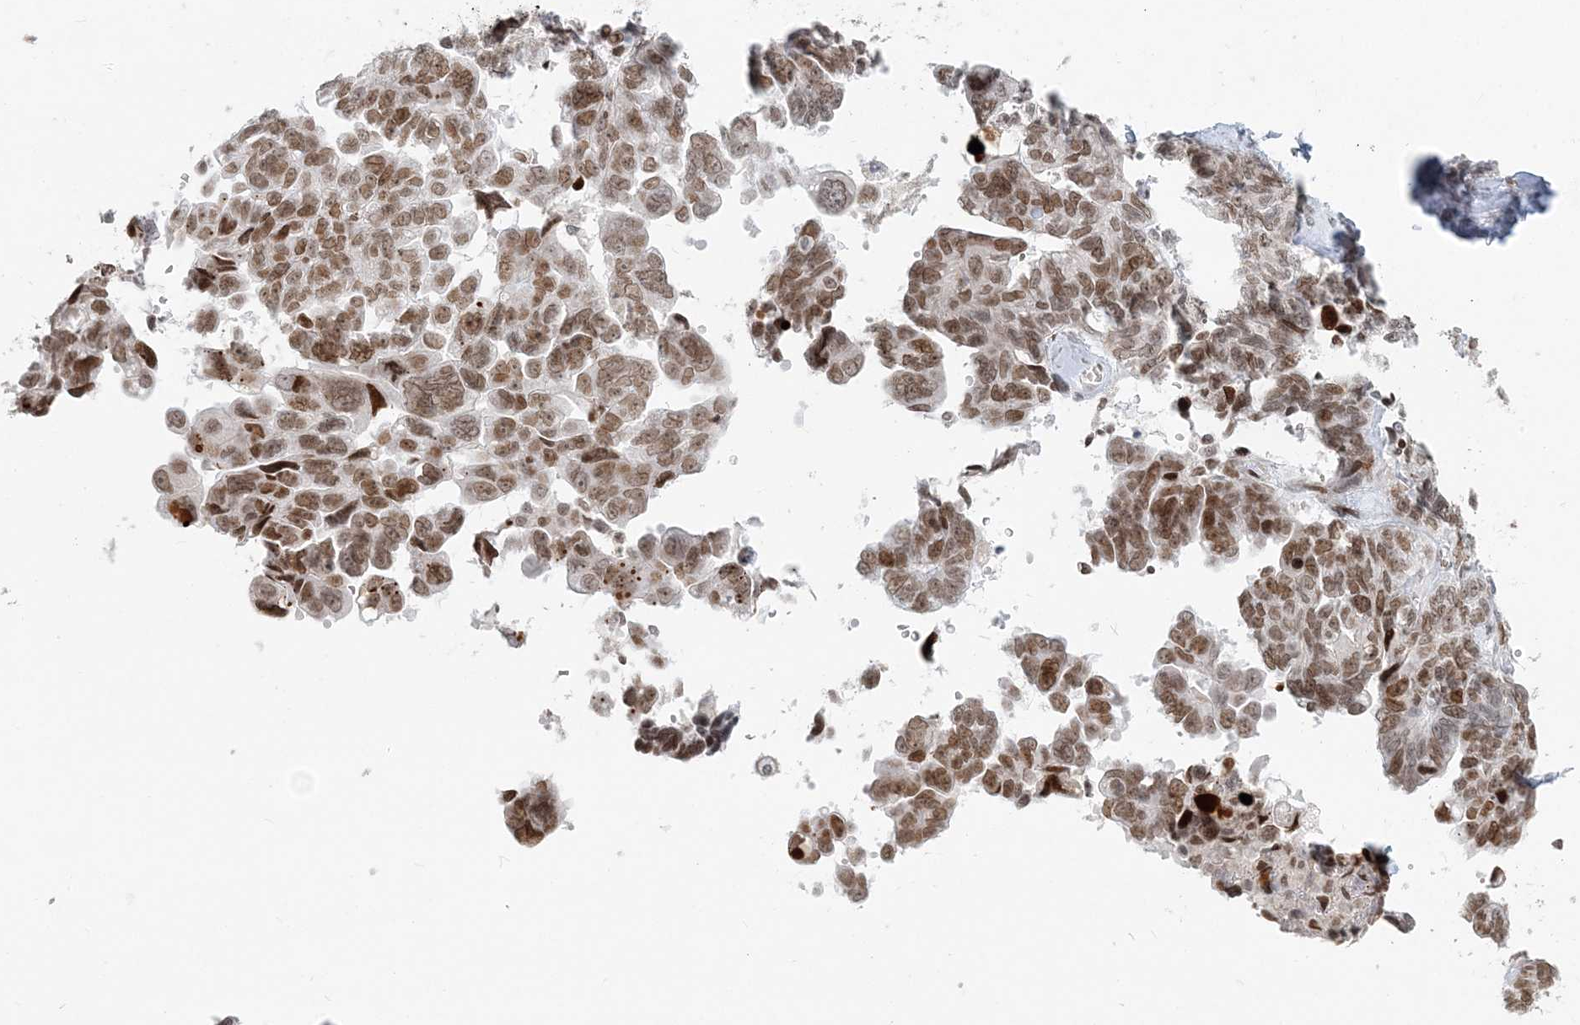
{"staining": {"intensity": "moderate", "quantity": ">75%", "location": "nuclear"}, "tissue": "ovarian cancer", "cell_type": "Tumor cells", "image_type": "cancer", "snomed": [{"axis": "morphology", "description": "Cystadenocarcinoma, serous, NOS"}, {"axis": "topography", "description": "Ovary"}], "caption": "Immunohistochemistry of human ovarian cancer (serous cystadenocarcinoma) demonstrates medium levels of moderate nuclear expression in about >75% of tumor cells.", "gene": "BAZ1B", "patient": {"sex": "female", "age": 79}}